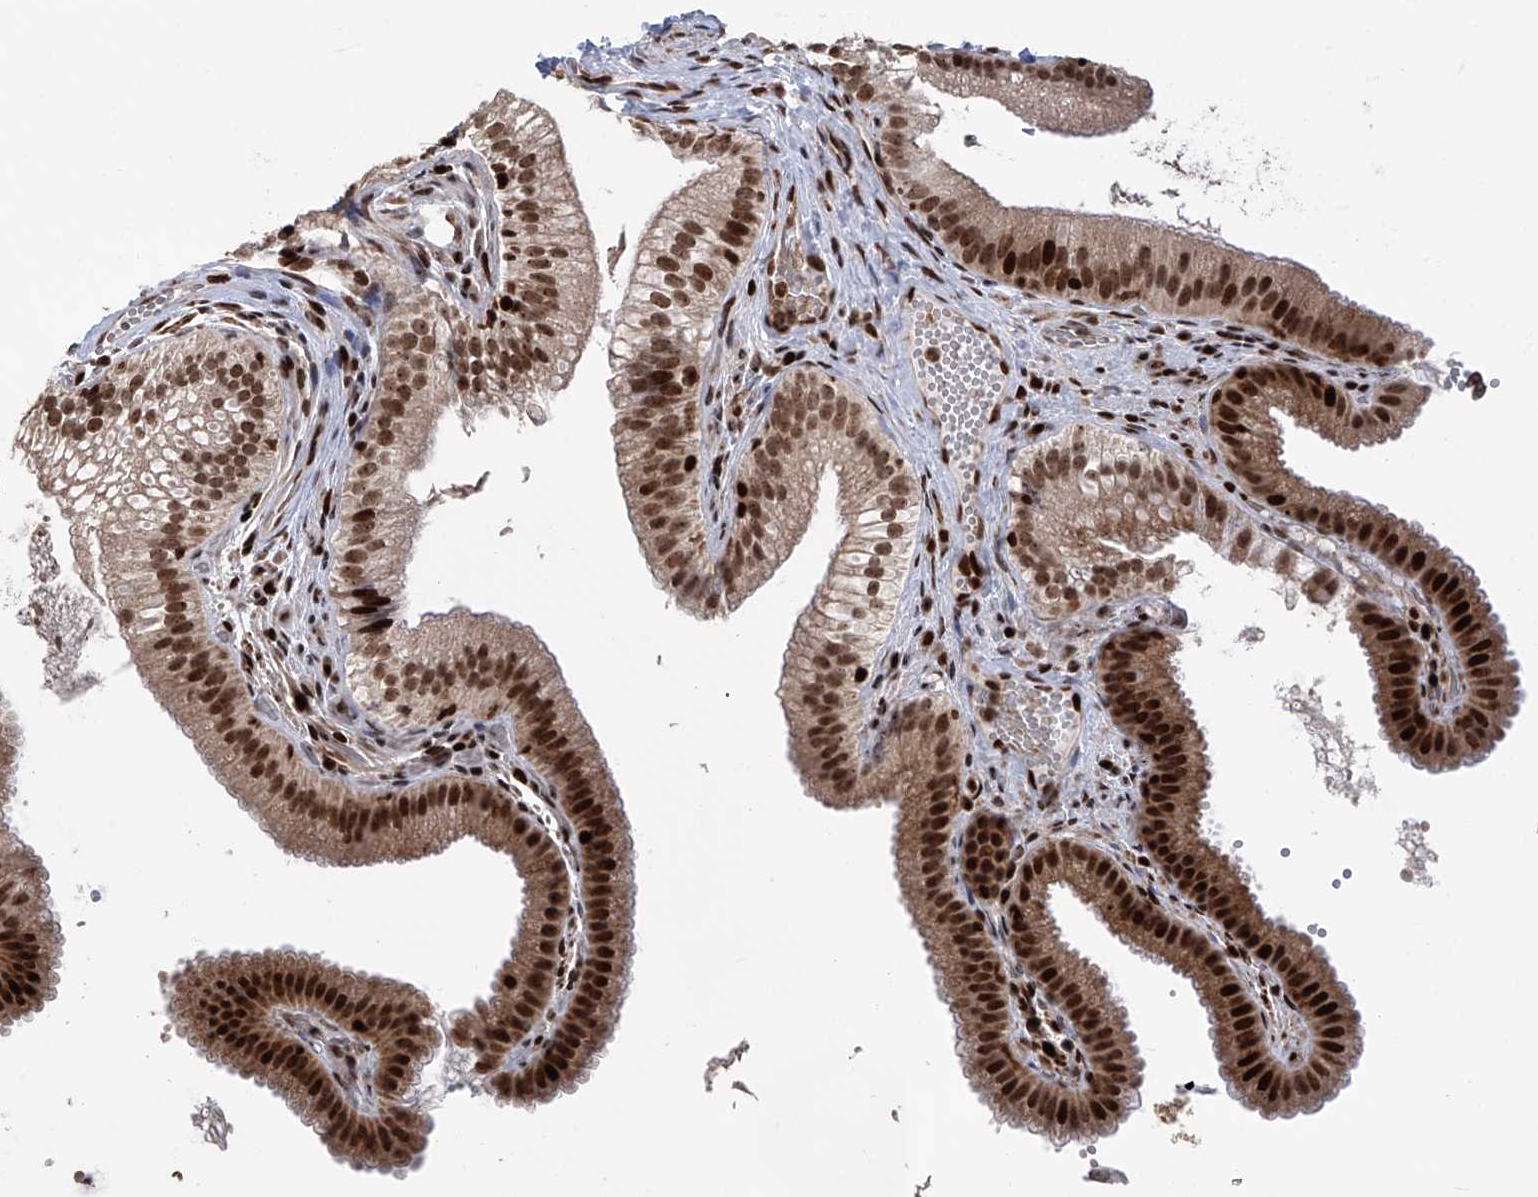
{"staining": {"intensity": "strong", "quantity": ">75%", "location": "nuclear"}, "tissue": "gallbladder", "cell_type": "Glandular cells", "image_type": "normal", "snomed": [{"axis": "morphology", "description": "Normal tissue, NOS"}, {"axis": "topography", "description": "Gallbladder"}], "caption": "Immunohistochemistry (IHC) micrograph of normal human gallbladder stained for a protein (brown), which exhibits high levels of strong nuclear expression in about >75% of glandular cells.", "gene": "PAK1IP1", "patient": {"sex": "female", "age": 30}}